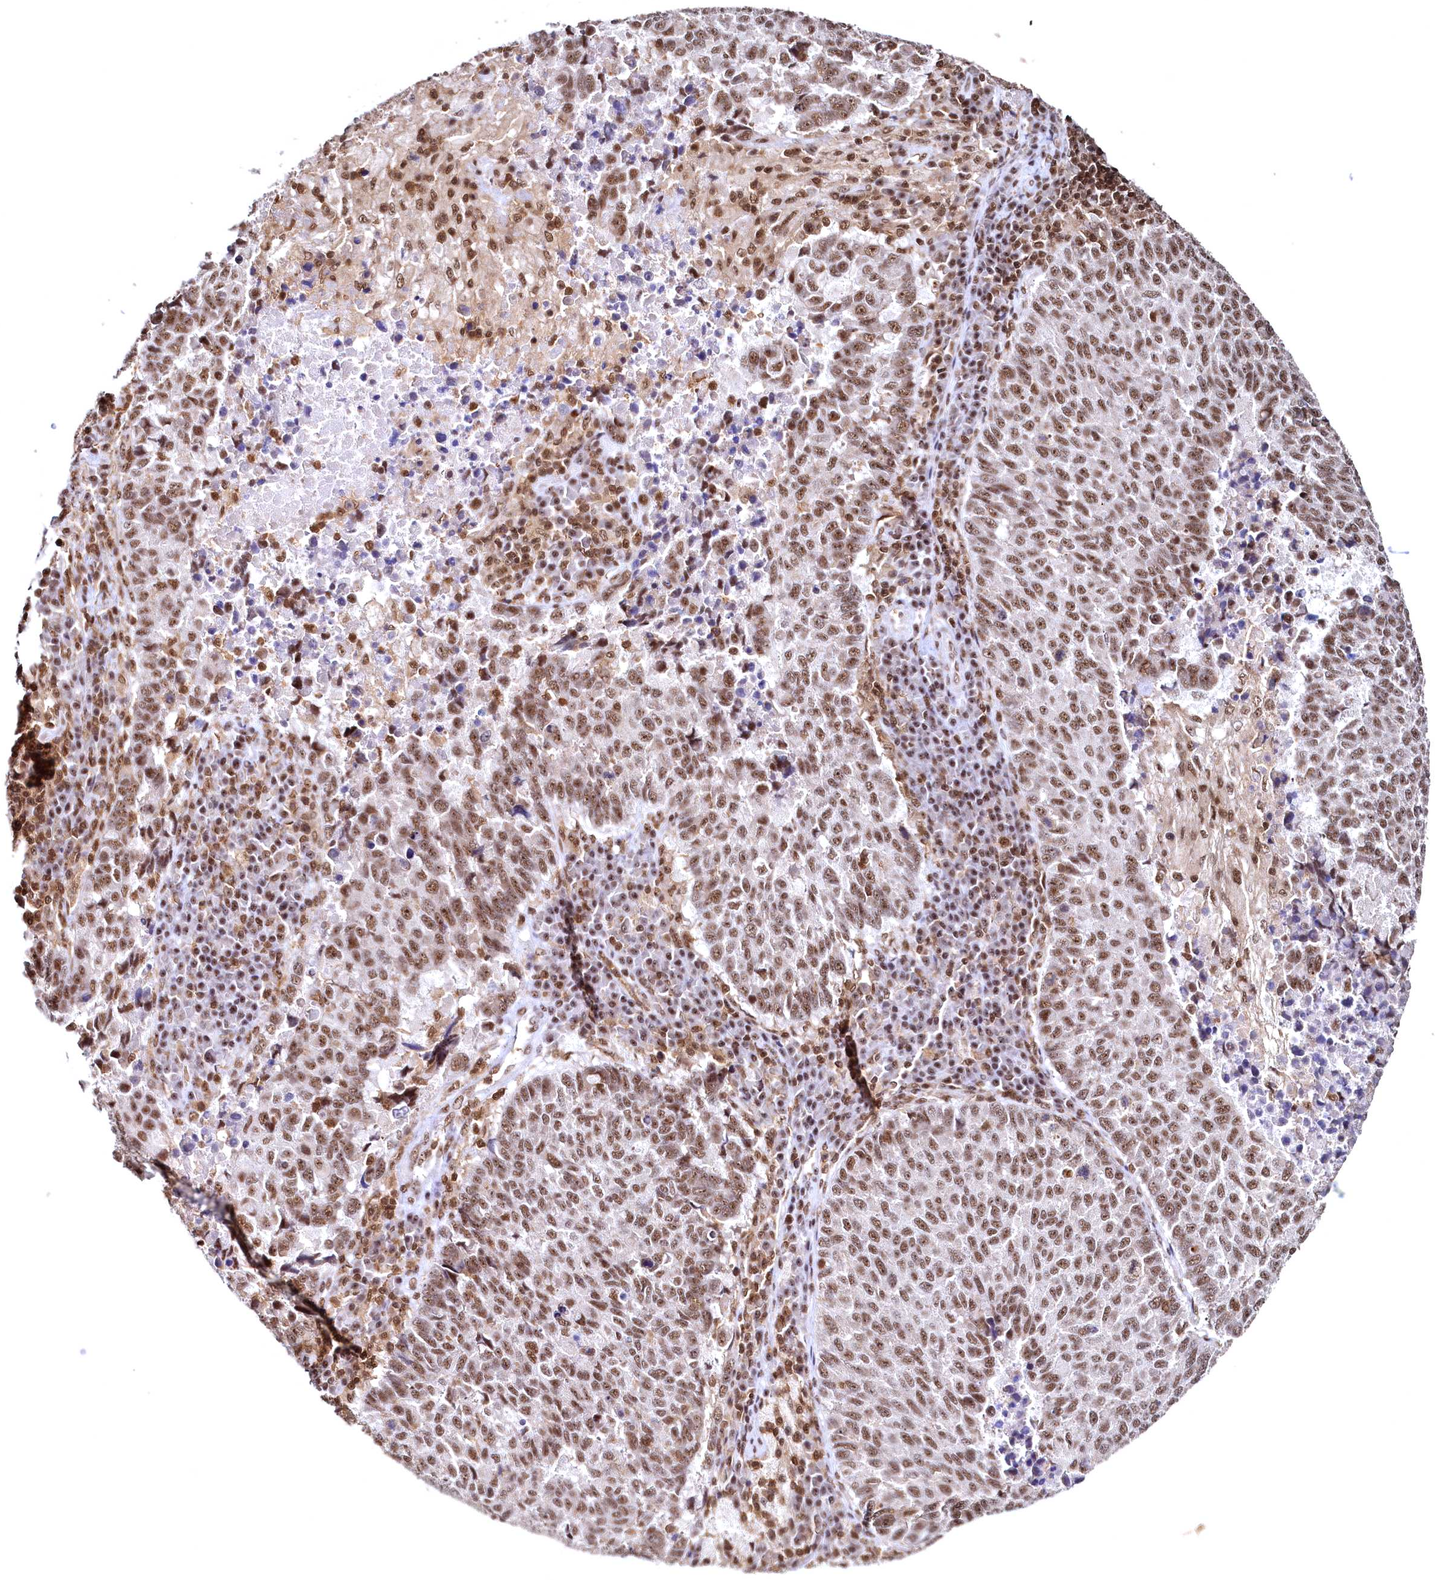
{"staining": {"intensity": "moderate", "quantity": ">75%", "location": "nuclear"}, "tissue": "lung cancer", "cell_type": "Tumor cells", "image_type": "cancer", "snomed": [{"axis": "morphology", "description": "Squamous cell carcinoma, NOS"}, {"axis": "topography", "description": "Lung"}], "caption": "A brown stain highlights moderate nuclear expression of a protein in lung cancer (squamous cell carcinoma) tumor cells.", "gene": "RSRC2", "patient": {"sex": "male", "age": 73}}